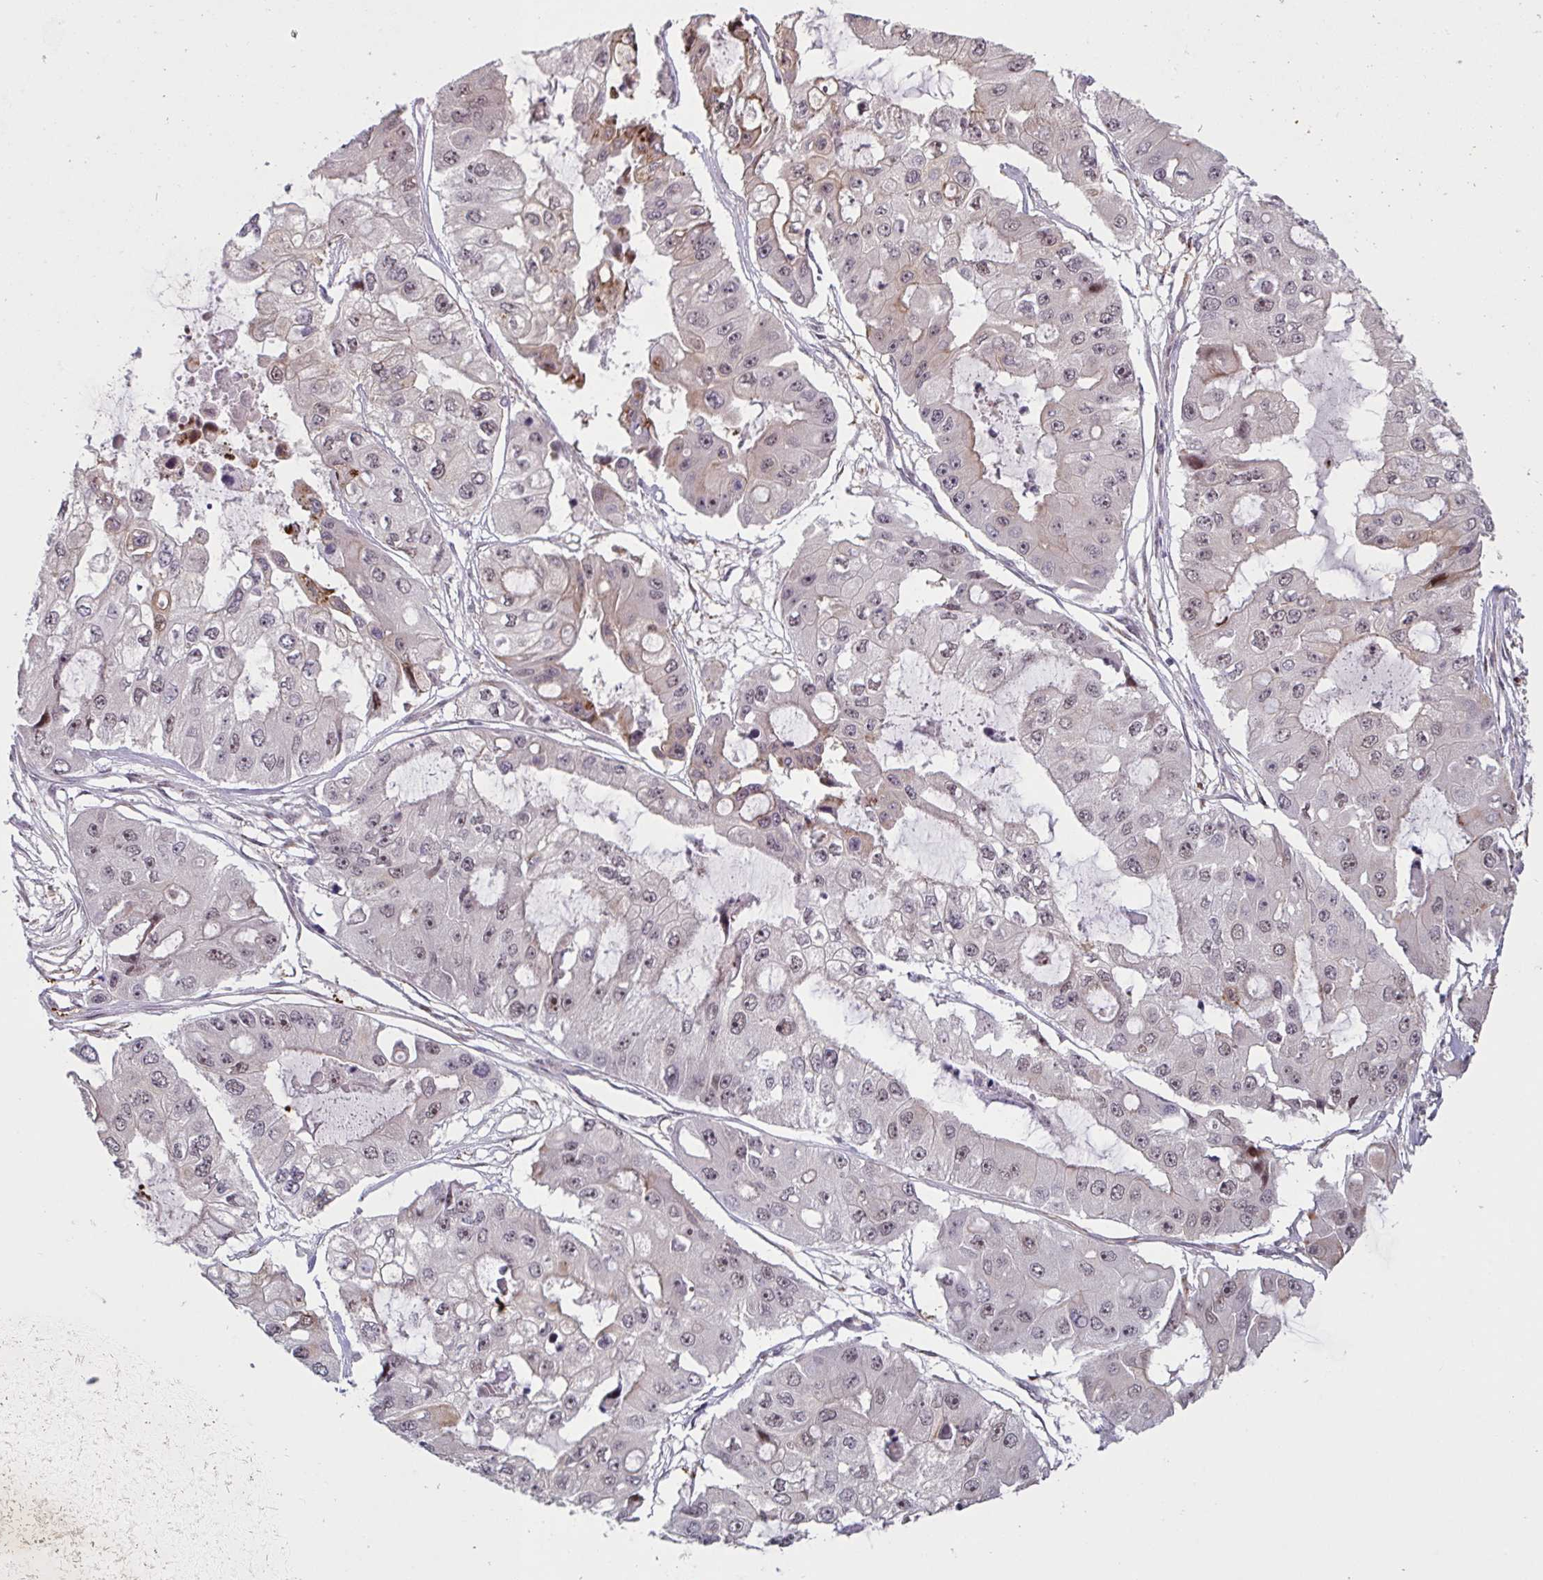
{"staining": {"intensity": "weak", "quantity": "<25%", "location": "cytoplasmic/membranous,nuclear"}, "tissue": "ovarian cancer", "cell_type": "Tumor cells", "image_type": "cancer", "snomed": [{"axis": "morphology", "description": "Cystadenocarcinoma, serous, NOS"}, {"axis": "topography", "description": "Ovary"}], "caption": "Immunohistochemistry (IHC) of human ovarian cancer shows no staining in tumor cells.", "gene": "NLRP13", "patient": {"sex": "female", "age": 56}}